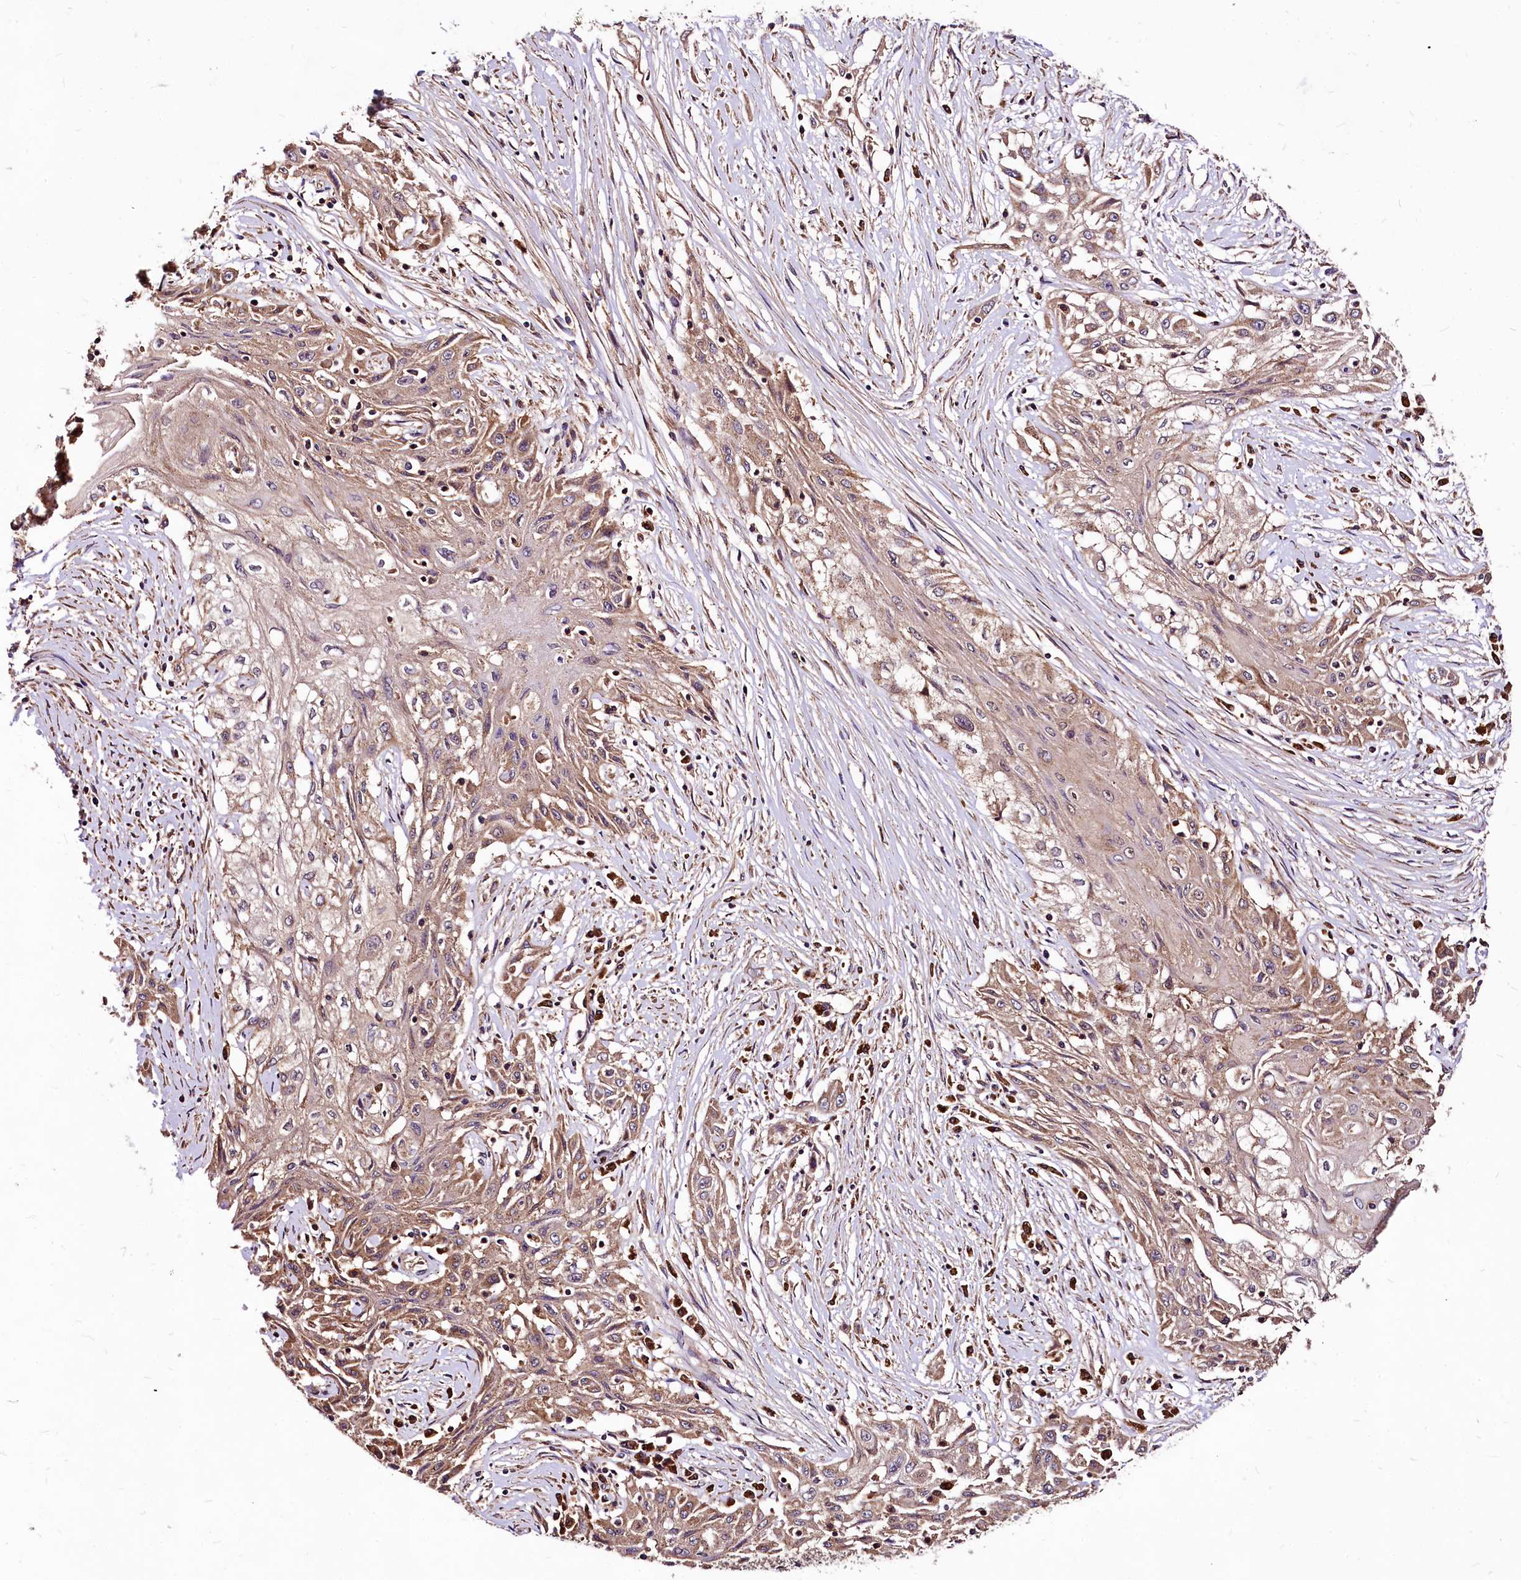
{"staining": {"intensity": "moderate", "quantity": ">75%", "location": "cytoplasmic/membranous"}, "tissue": "skin cancer", "cell_type": "Tumor cells", "image_type": "cancer", "snomed": [{"axis": "morphology", "description": "Squamous cell carcinoma, NOS"}, {"axis": "morphology", "description": "Squamous cell carcinoma, metastatic, NOS"}, {"axis": "topography", "description": "Skin"}, {"axis": "topography", "description": "Lymph node"}], "caption": "Tumor cells exhibit medium levels of moderate cytoplasmic/membranous staining in about >75% of cells in human skin cancer.", "gene": "LRSAM1", "patient": {"sex": "male", "age": 75}}